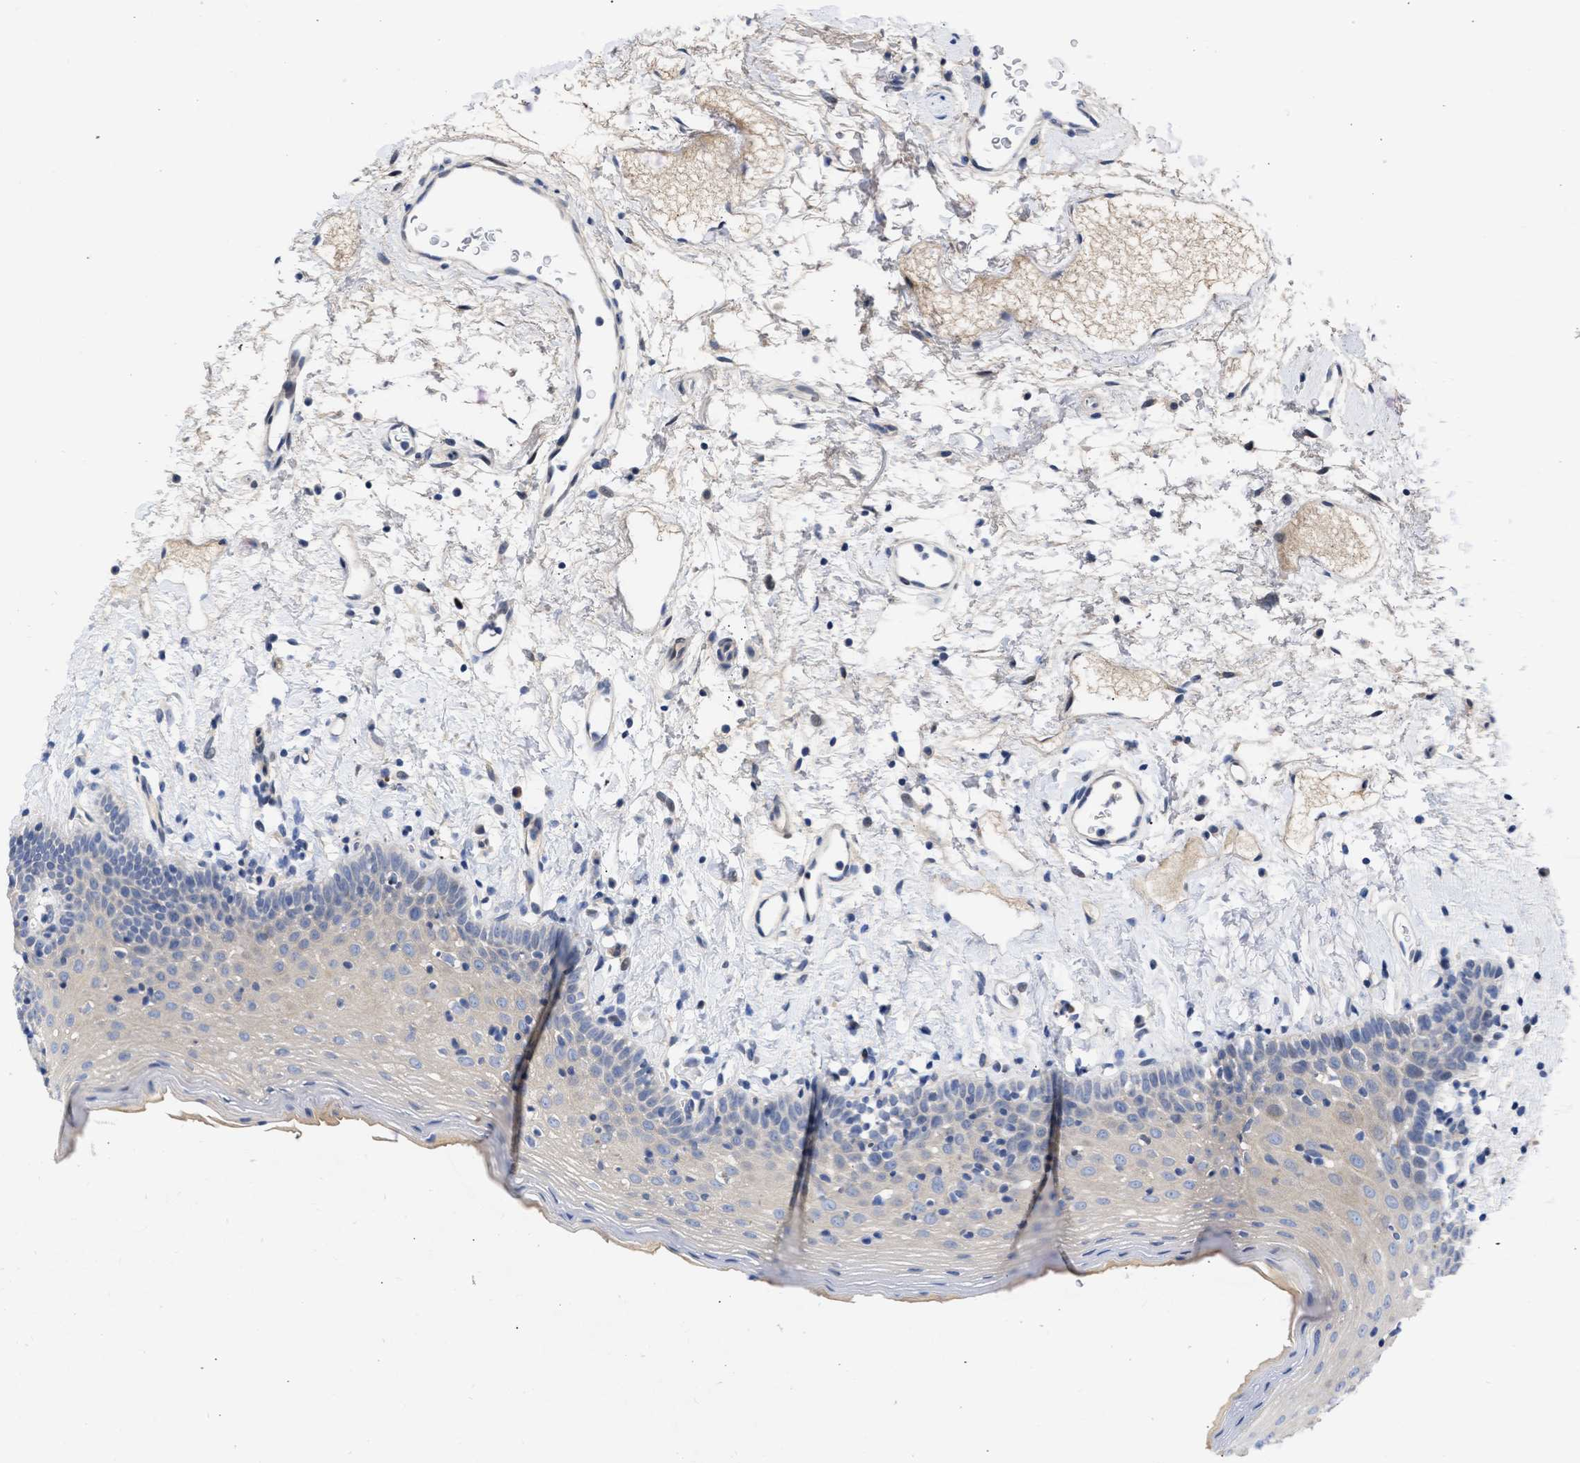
{"staining": {"intensity": "negative", "quantity": "none", "location": "none"}, "tissue": "oral mucosa", "cell_type": "Squamous epithelial cells", "image_type": "normal", "snomed": [{"axis": "morphology", "description": "Normal tissue, NOS"}, {"axis": "topography", "description": "Oral tissue"}], "caption": "Histopathology image shows no protein staining in squamous epithelial cells of unremarkable oral mucosa. (Stains: DAB (3,3'-diaminobenzidine) IHC with hematoxylin counter stain, Microscopy: brightfield microscopy at high magnification).", "gene": "ARHGEF4", "patient": {"sex": "male", "age": 66}}